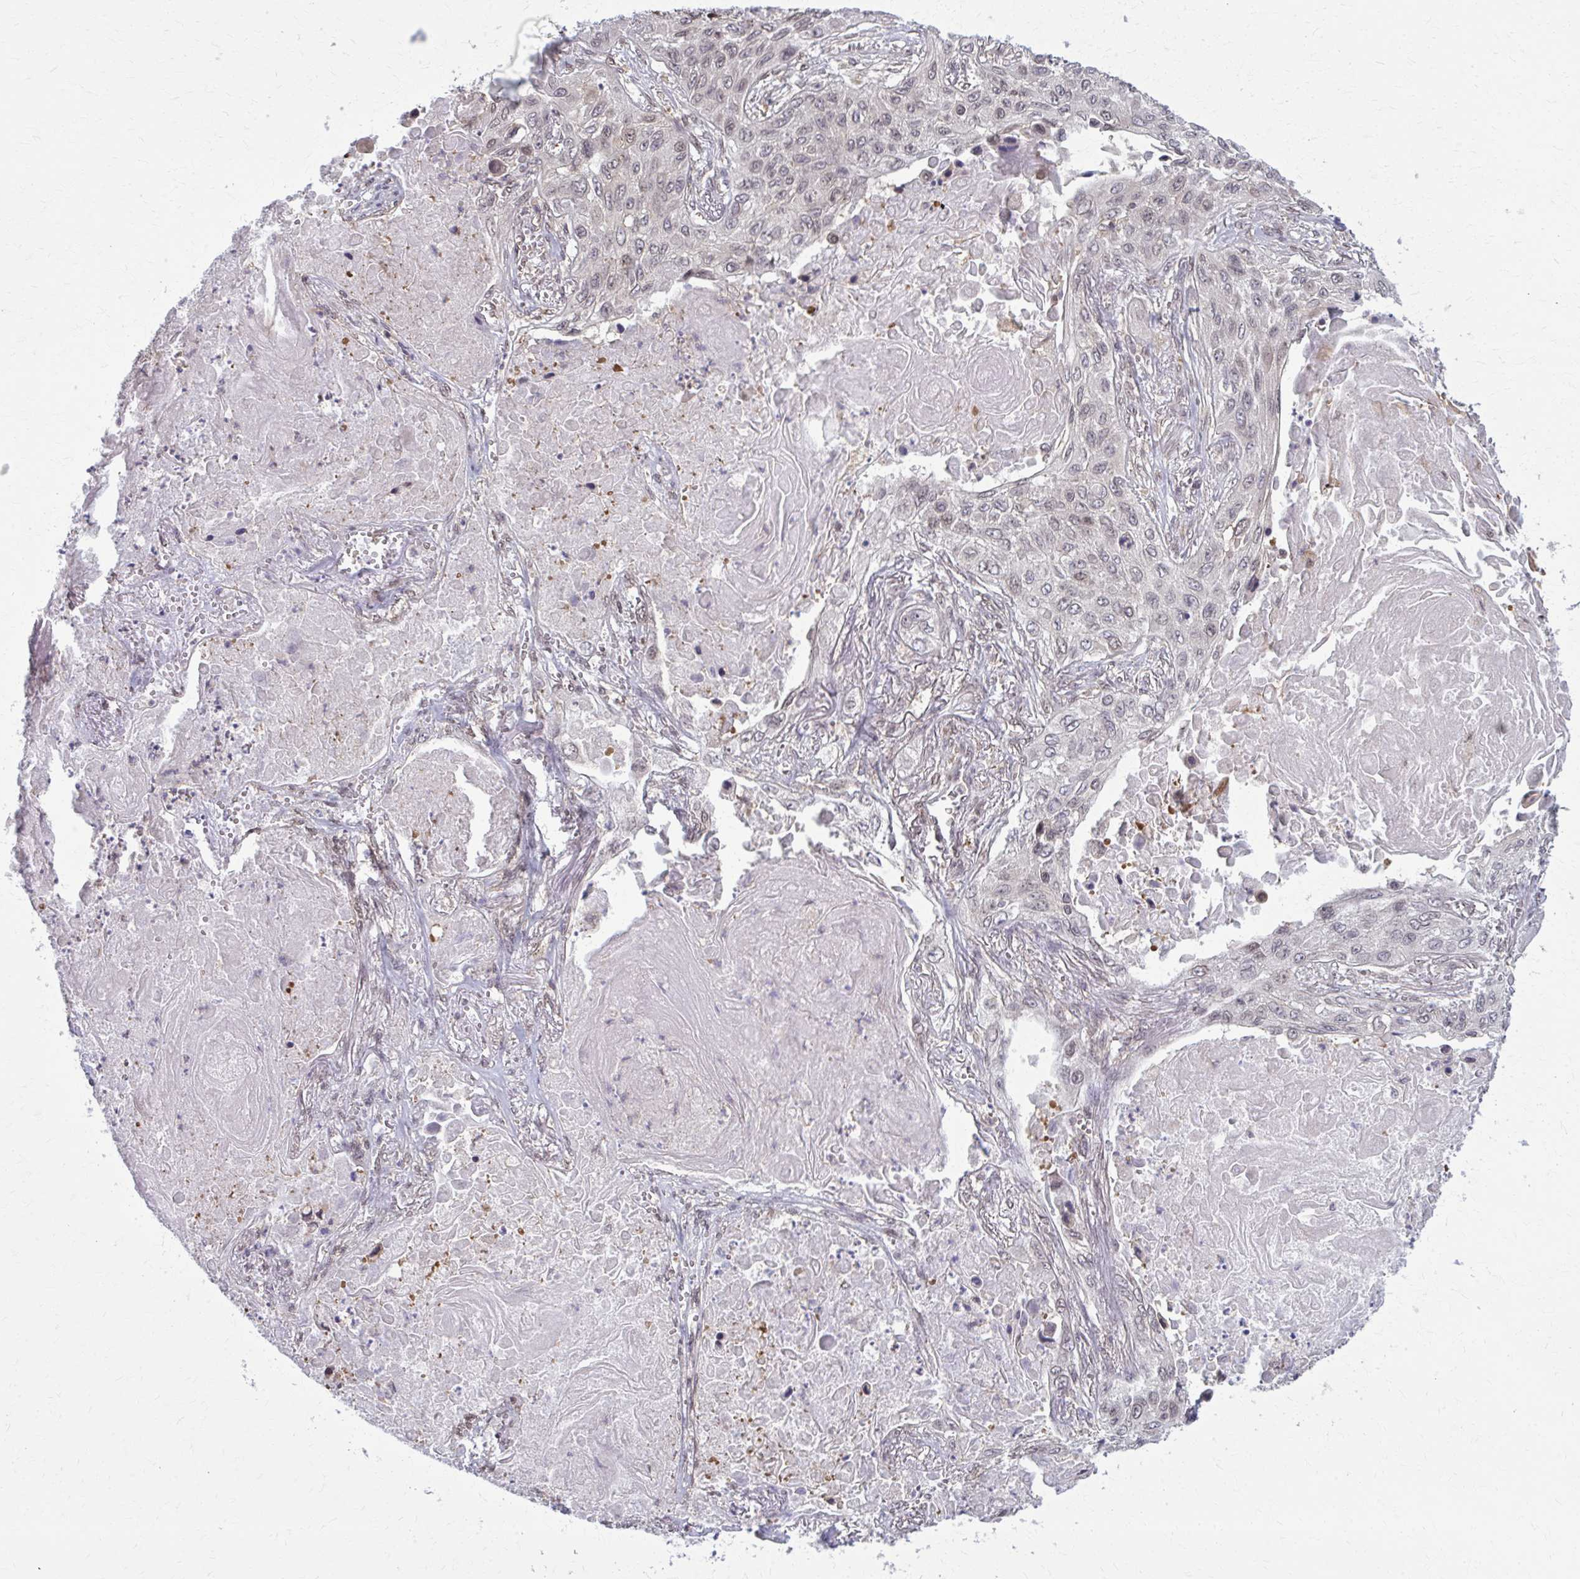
{"staining": {"intensity": "weak", "quantity": "<25%", "location": "nuclear"}, "tissue": "lung cancer", "cell_type": "Tumor cells", "image_type": "cancer", "snomed": [{"axis": "morphology", "description": "Squamous cell carcinoma, NOS"}, {"axis": "topography", "description": "Lung"}], "caption": "Lung cancer (squamous cell carcinoma) was stained to show a protein in brown. There is no significant staining in tumor cells.", "gene": "MDH1", "patient": {"sex": "male", "age": 75}}